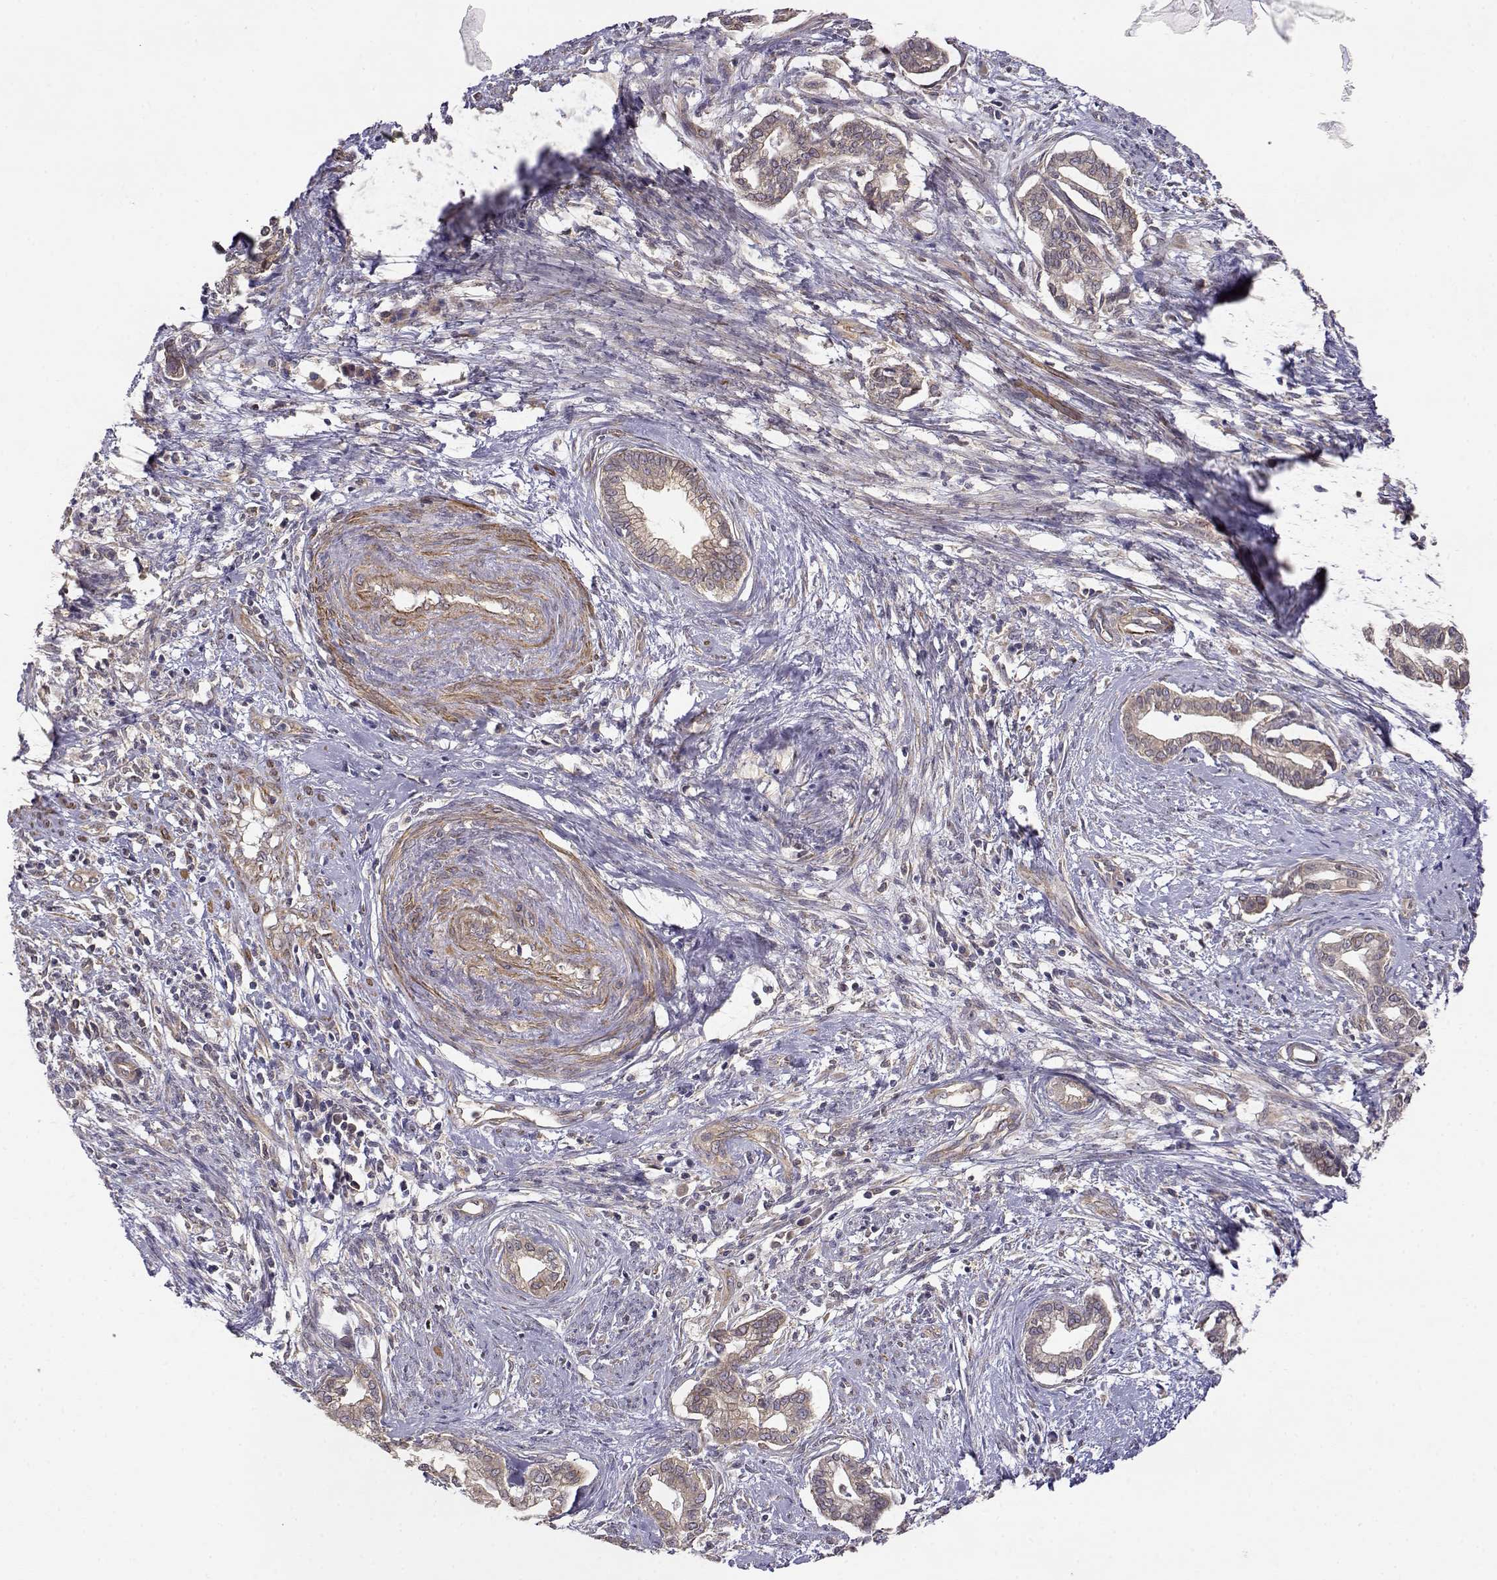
{"staining": {"intensity": "weak", "quantity": ">75%", "location": "cytoplasmic/membranous"}, "tissue": "cervical cancer", "cell_type": "Tumor cells", "image_type": "cancer", "snomed": [{"axis": "morphology", "description": "Adenocarcinoma, NOS"}, {"axis": "topography", "description": "Cervix"}], "caption": "A micrograph showing weak cytoplasmic/membranous positivity in about >75% of tumor cells in adenocarcinoma (cervical), as visualized by brown immunohistochemical staining.", "gene": "PAIP1", "patient": {"sex": "female", "age": 62}}